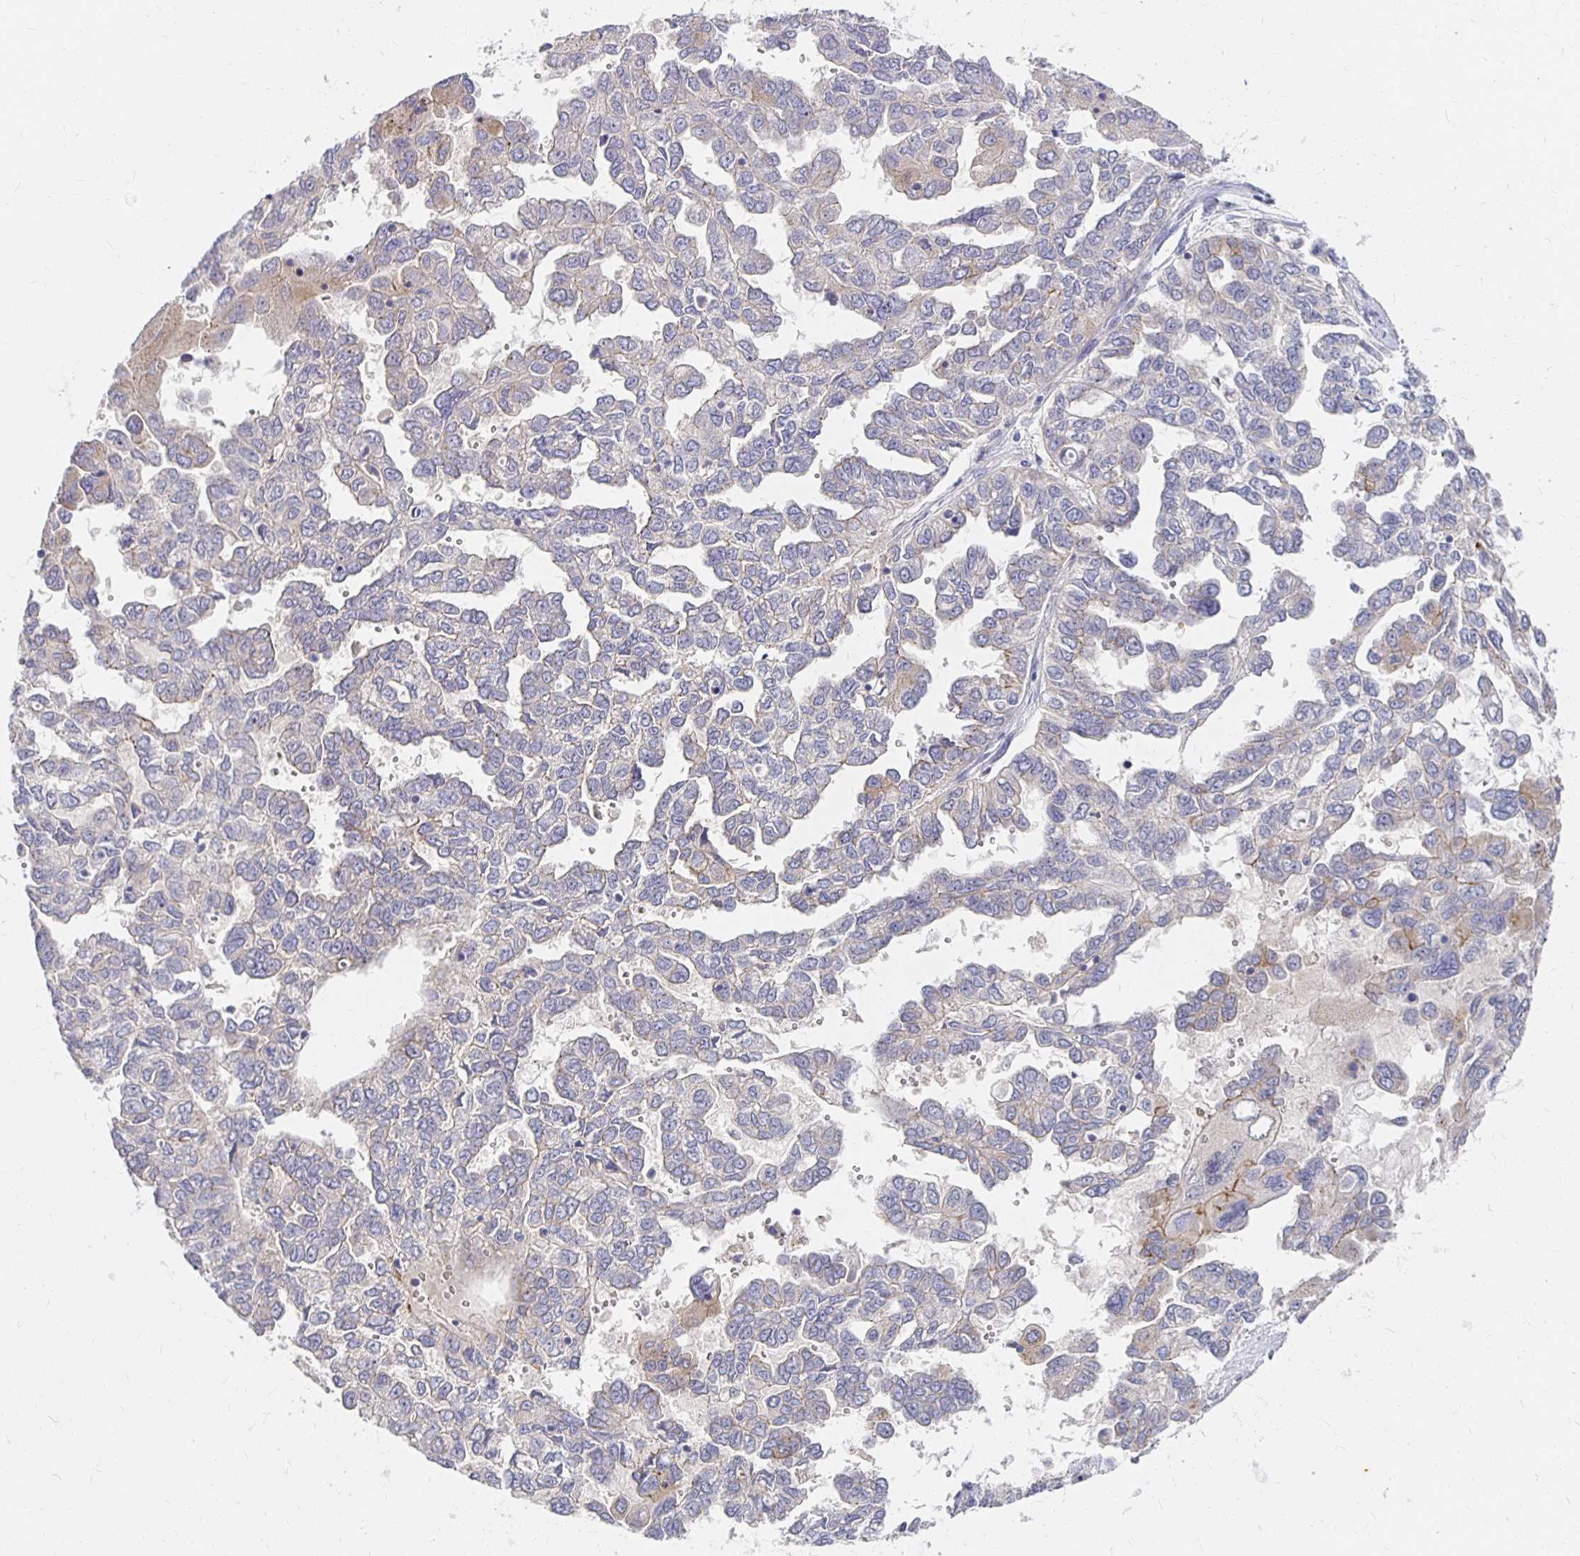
{"staining": {"intensity": "weak", "quantity": "<25%", "location": "cytoplasmic/membranous"}, "tissue": "ovarian cancer", "cell_type": "Tumor cells", "image_type": "cancer", "snomed": [{"axis": "morphology", "description": "Cystadenocarcinoma, serous, NOS"}, {"axis": "topography", "description": "Ovary"}], "caption": "This is an immunohistochemistry (IHC) micrograph of human ovarian cancer (serous cystadenocarcinoma). There is no staining in tumor cells.", "gene": "FKRP", "patient": {"sex": "female", "age": 53}}